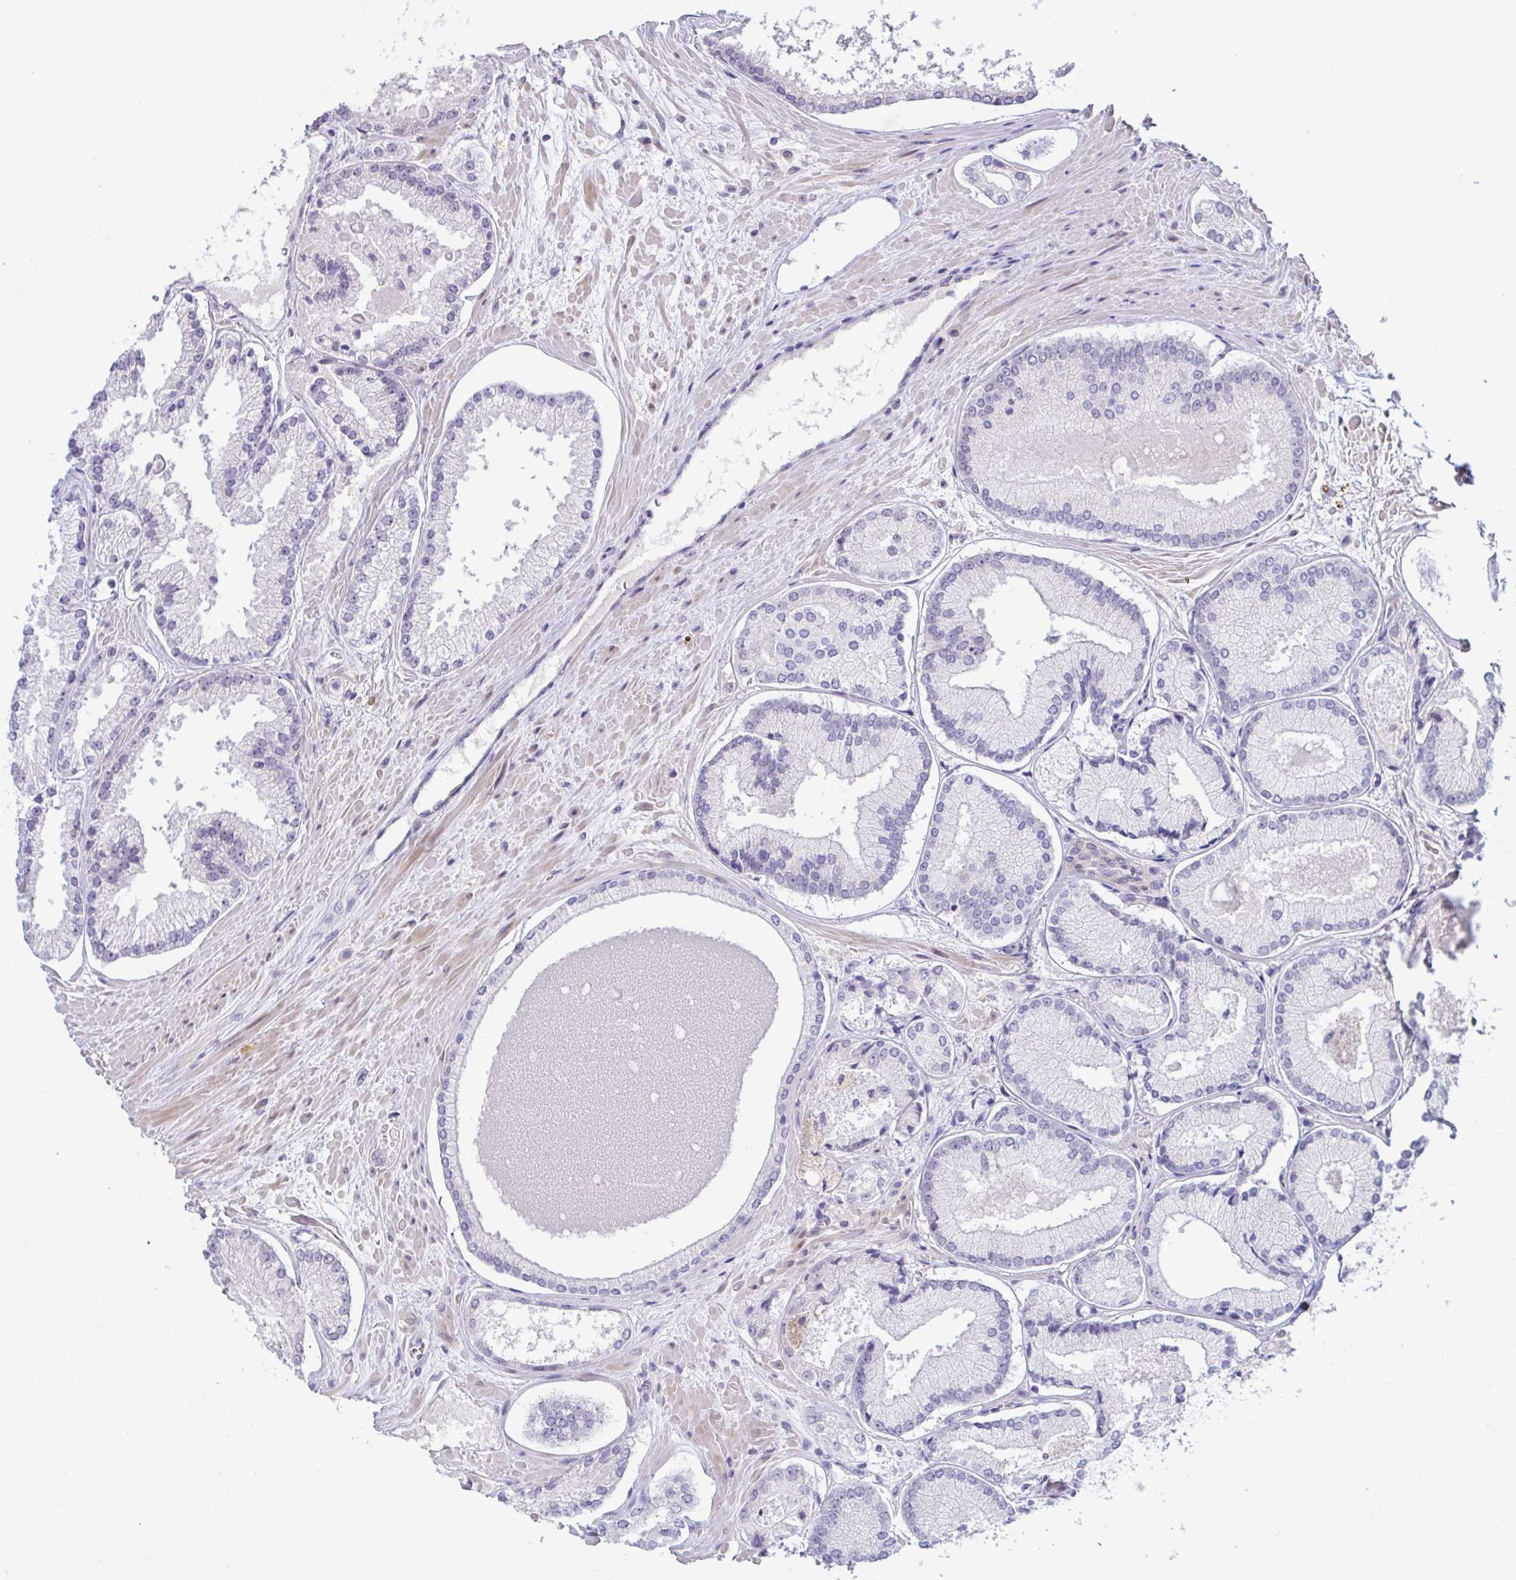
{"staining": {"intensity": "negative", "quantity": "none", "location": "none"}, "tissue": "prostate cancer", "cell_type": "Tumor cells", "image_type": "cancer", "snomed": [{"axis": "morphology", "description": "Adenocarcinoma, High grade"}, {"axis": "topography", "description": "Prostate"}], "caption": "Immunohistochemical staining of human prostate cancer (adenocarcinoma (high-grade)) demonstrates no significant positivity in tumor cells. (Stains: DAB (3,3'-diaminobenzidine) immunohistochemistry (IHC) with hematoxylin counter stain, Microscopy: brightfield microscopy at high magnification).", "gene": "USP35", "patient": {"sex": "male", "age": 73}}